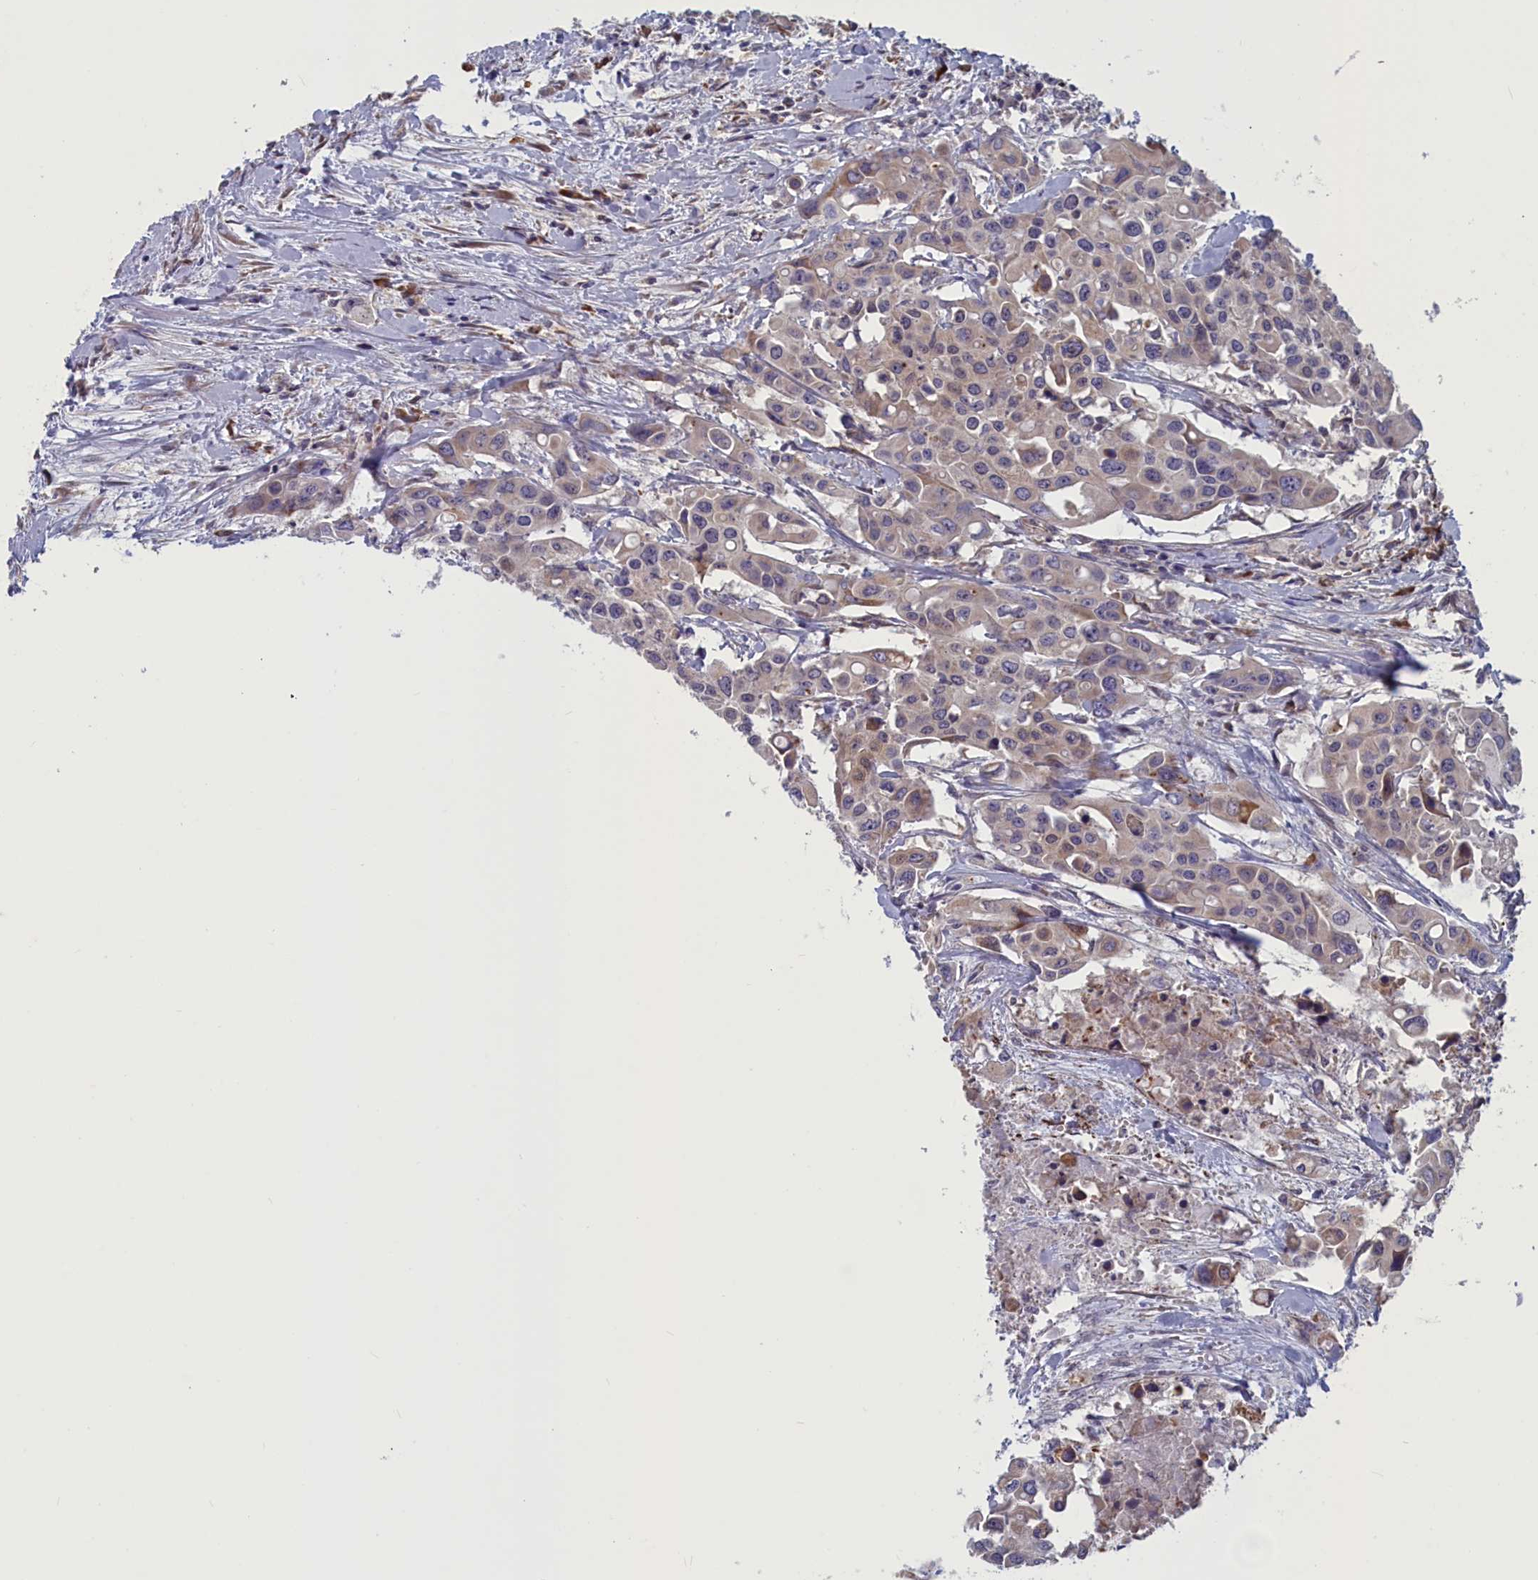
{"staining": {"intensity": "moderate", "quantity": "<25%", "location": "cytoplasmic/membranous"}, "tissue": "colorectal cancer", "cell_type": "Tumor cells", "image_type": "cancer", "snomed": [{"axis": "morphology", "description": "Adenocarcinoma, NOS"}, {"axis": "topography", "description": "Colon"}], "caption": "Adenocarcinoma (colorectal) tissue displays moderate cytoplasmic/membranous staining in approximately <25% of tumor cells The staining was performed using DAB (3,3'-diaminobenzidine), with brown indicating positive protein expression. Nuclei are stained blue with hematoxylin.", "gene": "MRI1", "patient": {"sex": "male", "age": 77}}